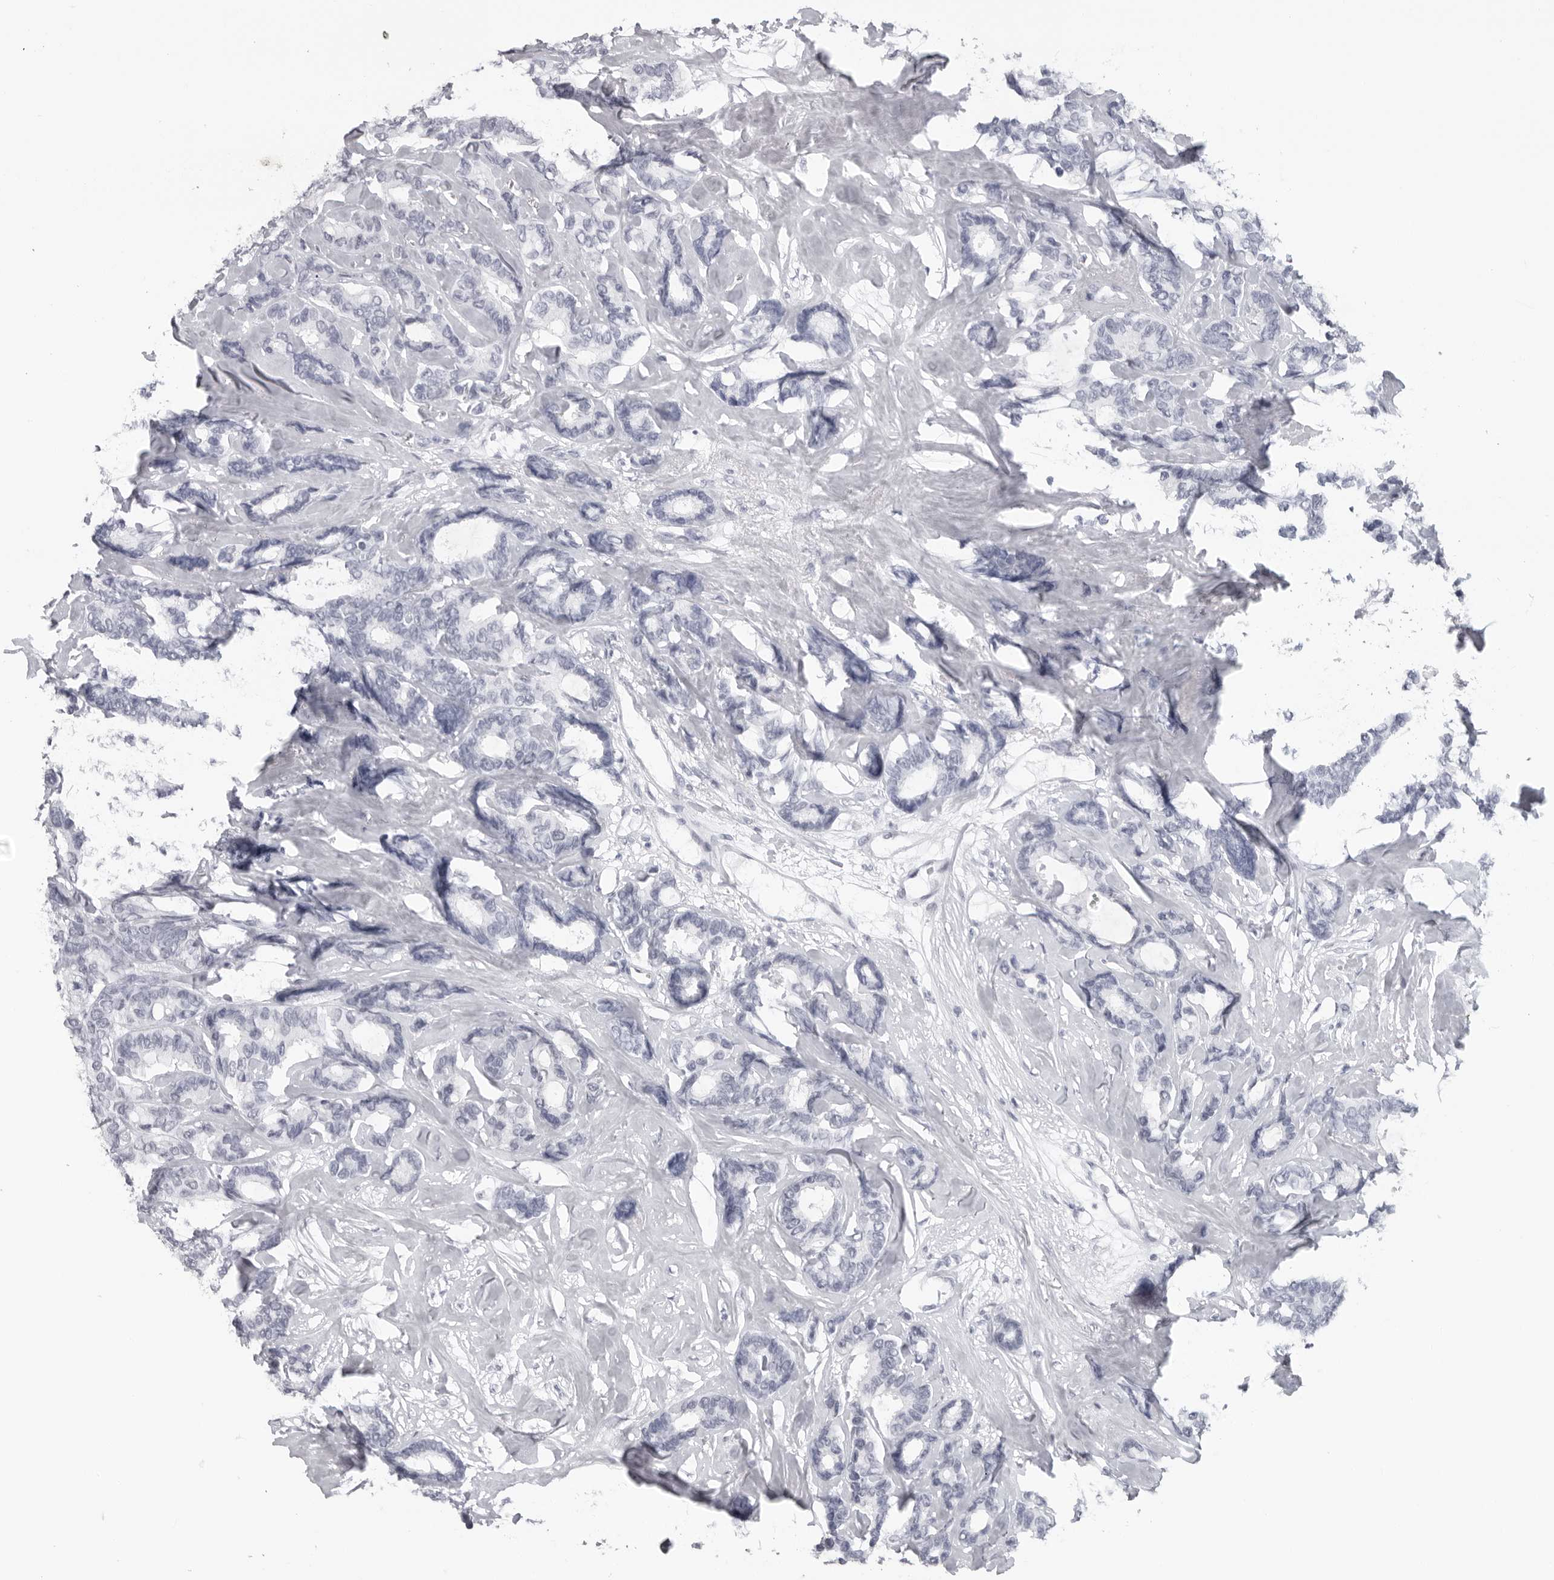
{"staining": {"intensity": "negative", "quantity": "none", "location": "none"}, "tissue": "breast cancer", "cell_type": "Tumor cells", "image_type": "cancer", "snomed": [{"axis": "morphology", "description": "Duct carcinoma"}, {"axis": "topography", "description": "Breast"}], "caption": "DAB immunohistochemical staining of breast cancer (intraductal carcinoma) shows no significant staining in tumor cells.", "gene": "ESPN", "patient": {"sex": "female", "age": 87}}